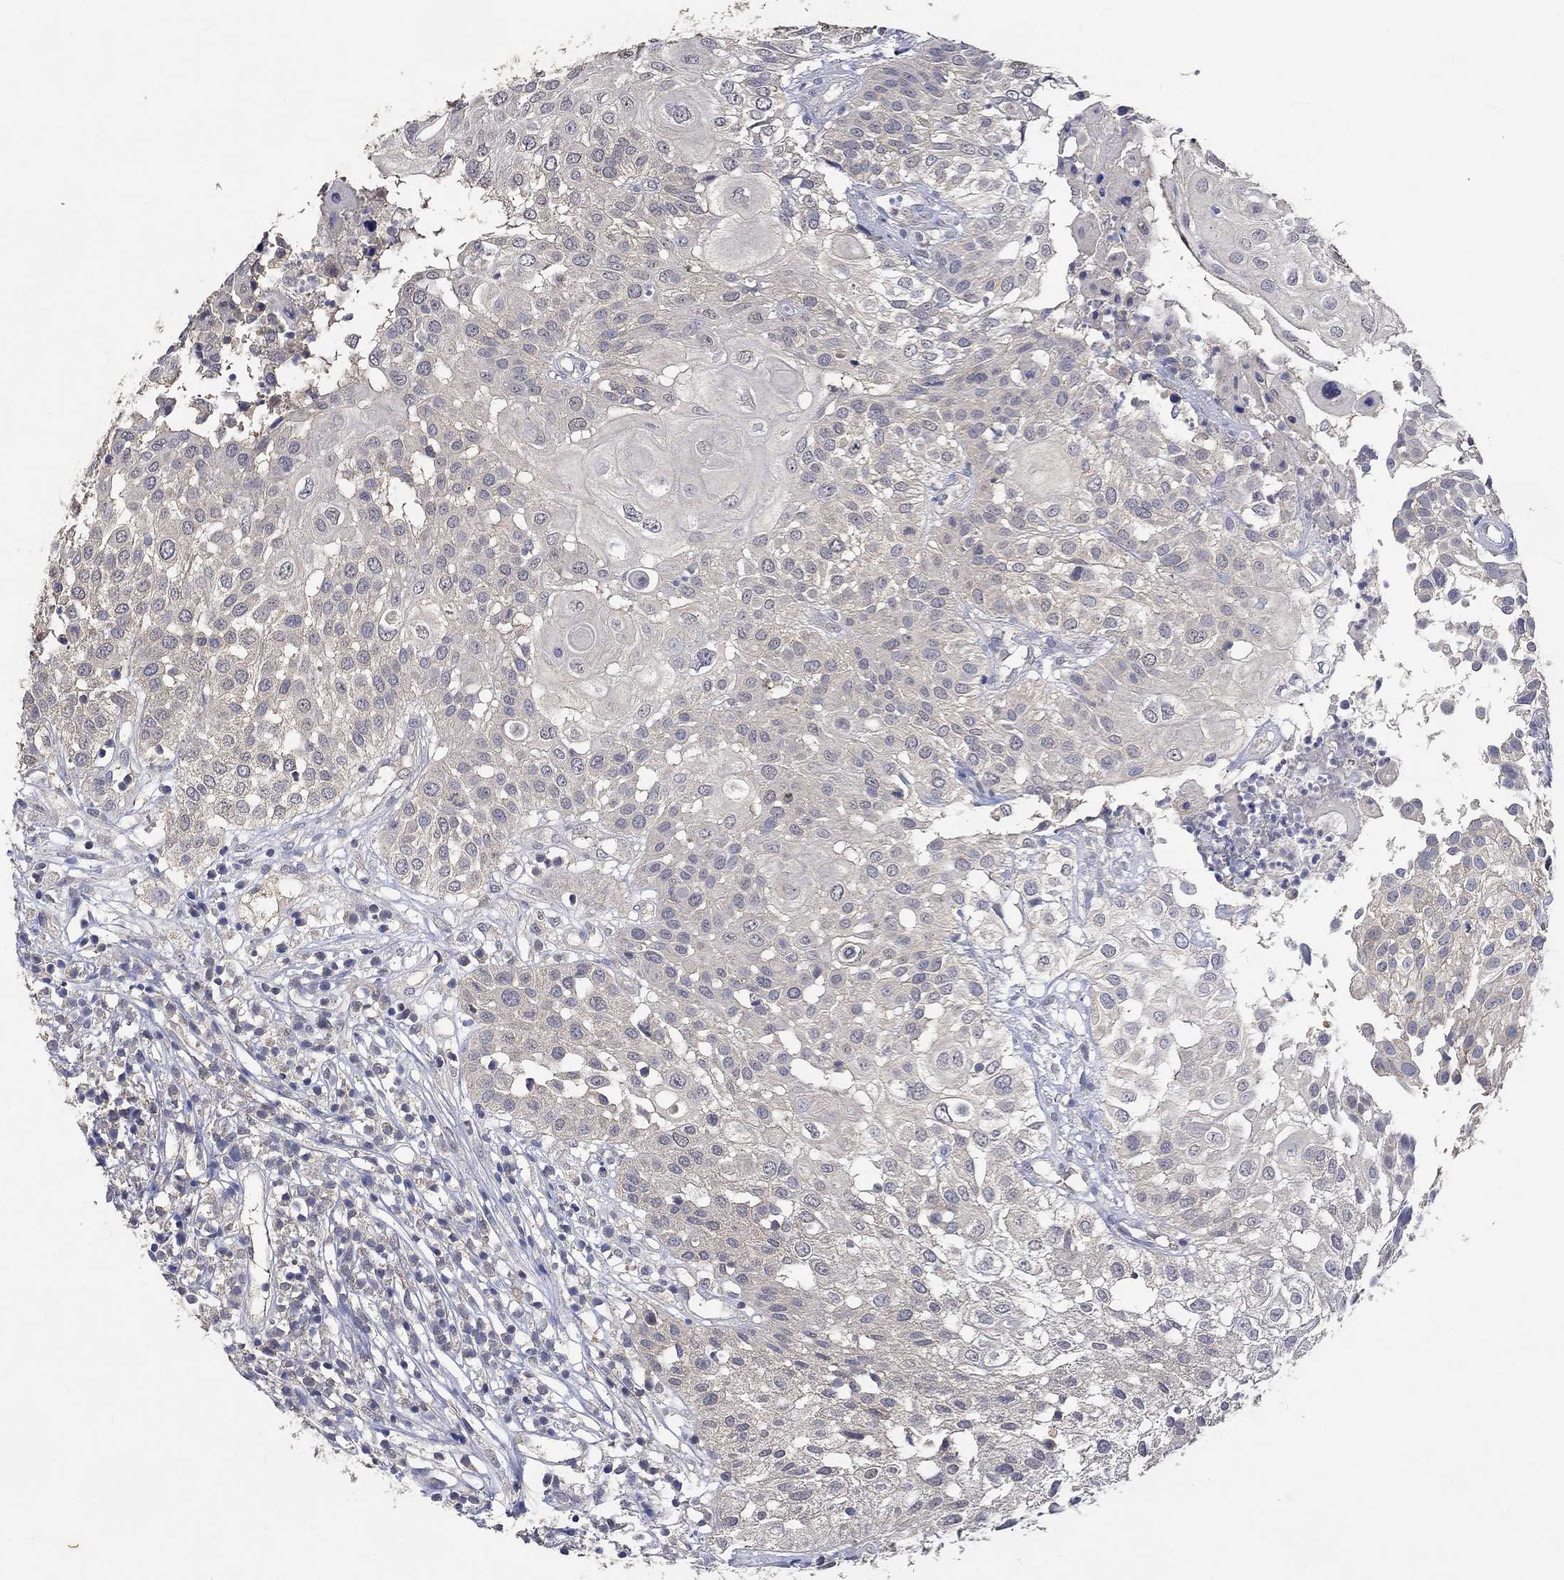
{"staining": {"intensity": "negative", "quantity": "none", "location": "none"}, "tissue": "urothelial cancer", "cell_type": "Tumor cells", "image_type": "cancer", "snomed": [{"axis": "morphology", "description": "Urothelial carcinoma, High grade"}, {"axis": "topography", "description": "Urinary bladder"}], "caption": "Image shows no significant protein expression in tumor cells of urothelial cancer.", "gene": "PTPN20", "patient": {"sex": "female", "age": 79}}